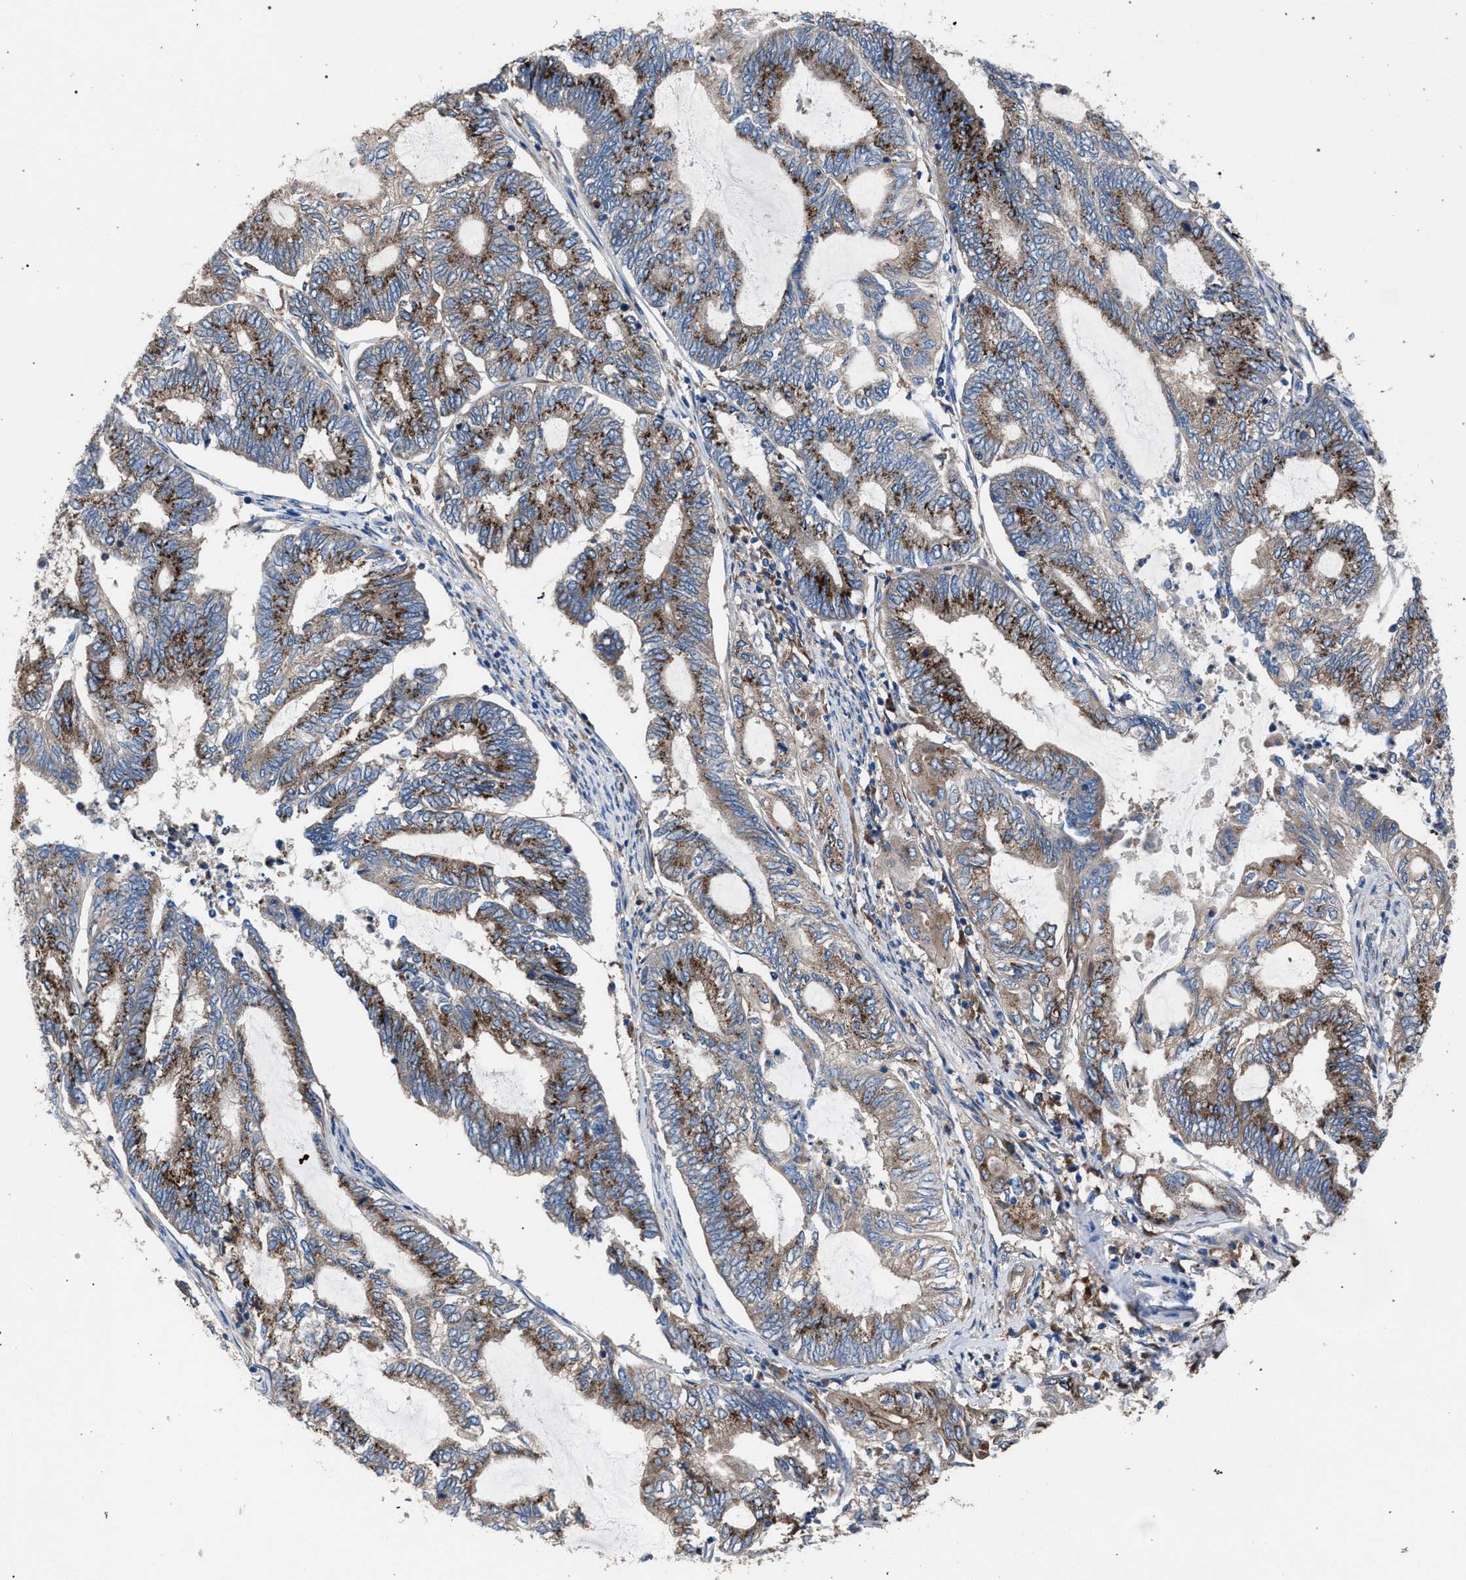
{"staining": {"intensity": "strong", "quantity": ">75%", "location": "cytoplasmic/membranous"}, "tissue": "endometrial cancer", "cell_type": "Tumor cells", "image_type": "cancer", "snomed": [{"axis": "morphology", "description": "Adenocarcinoma, NOS"}, {"axis": "topography", "description": "Uterus"}, {"axis": "topography", "description": "Endometrium"}], "caption": "Endometrial cancer (adenocarcinoma) tissue shows strong cytoplasmic/membranous staining in about >75% of tumor cells", "gene": "ATP6V0A1", "patient": {"sex": "female", "age": 70}}